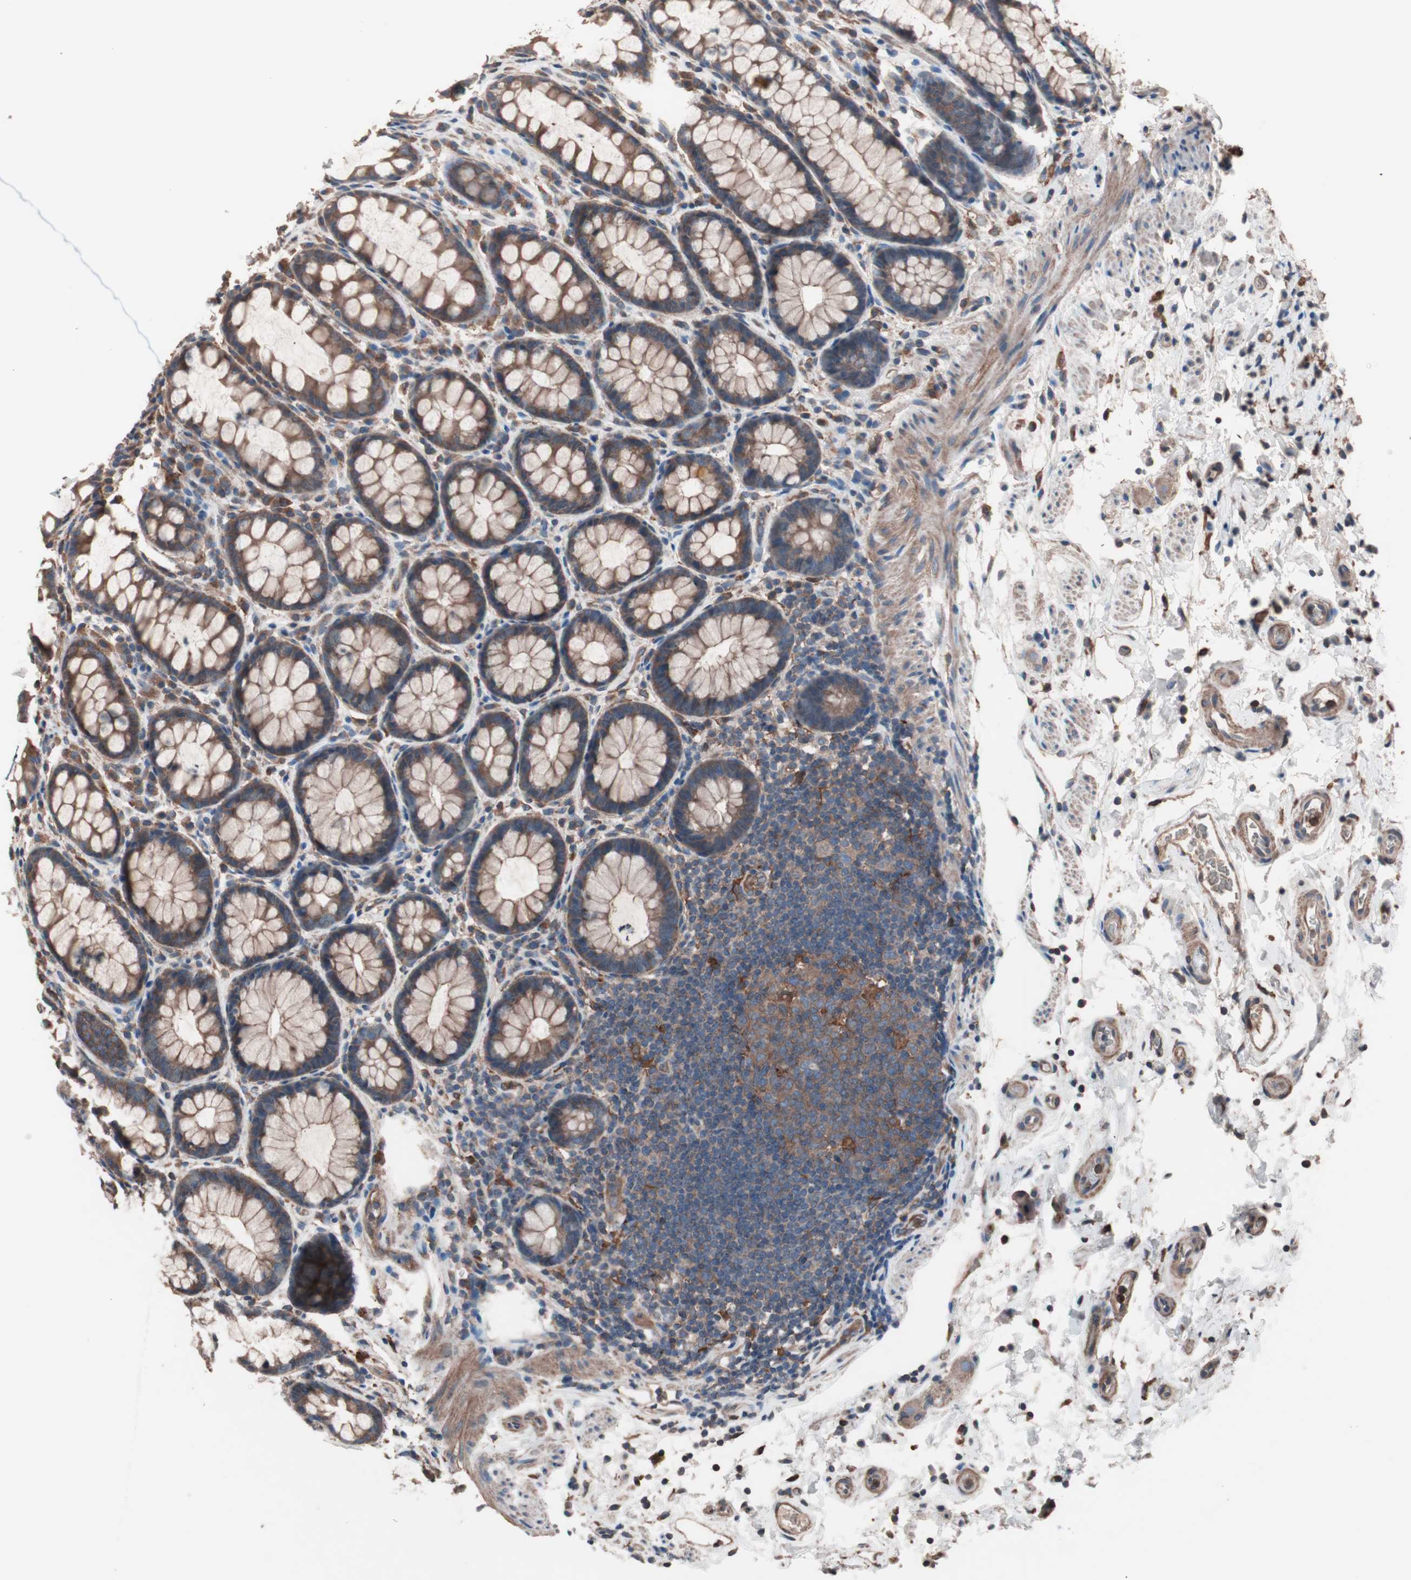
{"staining": {"intensity": "moderate", "quantity": ">75%", "location": "cytoplasmic/membranous"}, "tissue": "rectum", "cell_type": "Glandular cells", "image_type": "normal", "snomed": [{"axis": "morphology", "description": "Normal tissue, NOS"}, {"axis": "topography", "description": "Rectum"}], "caption": "Immunohistochemical staining of unremarkable human rectum reveals >75% levels of moderate cytoplasmic/membranous protein expression in about >75% of glandular cells.", "gene": "ATG7", "patient": {"sex": "male", "age": 92}}